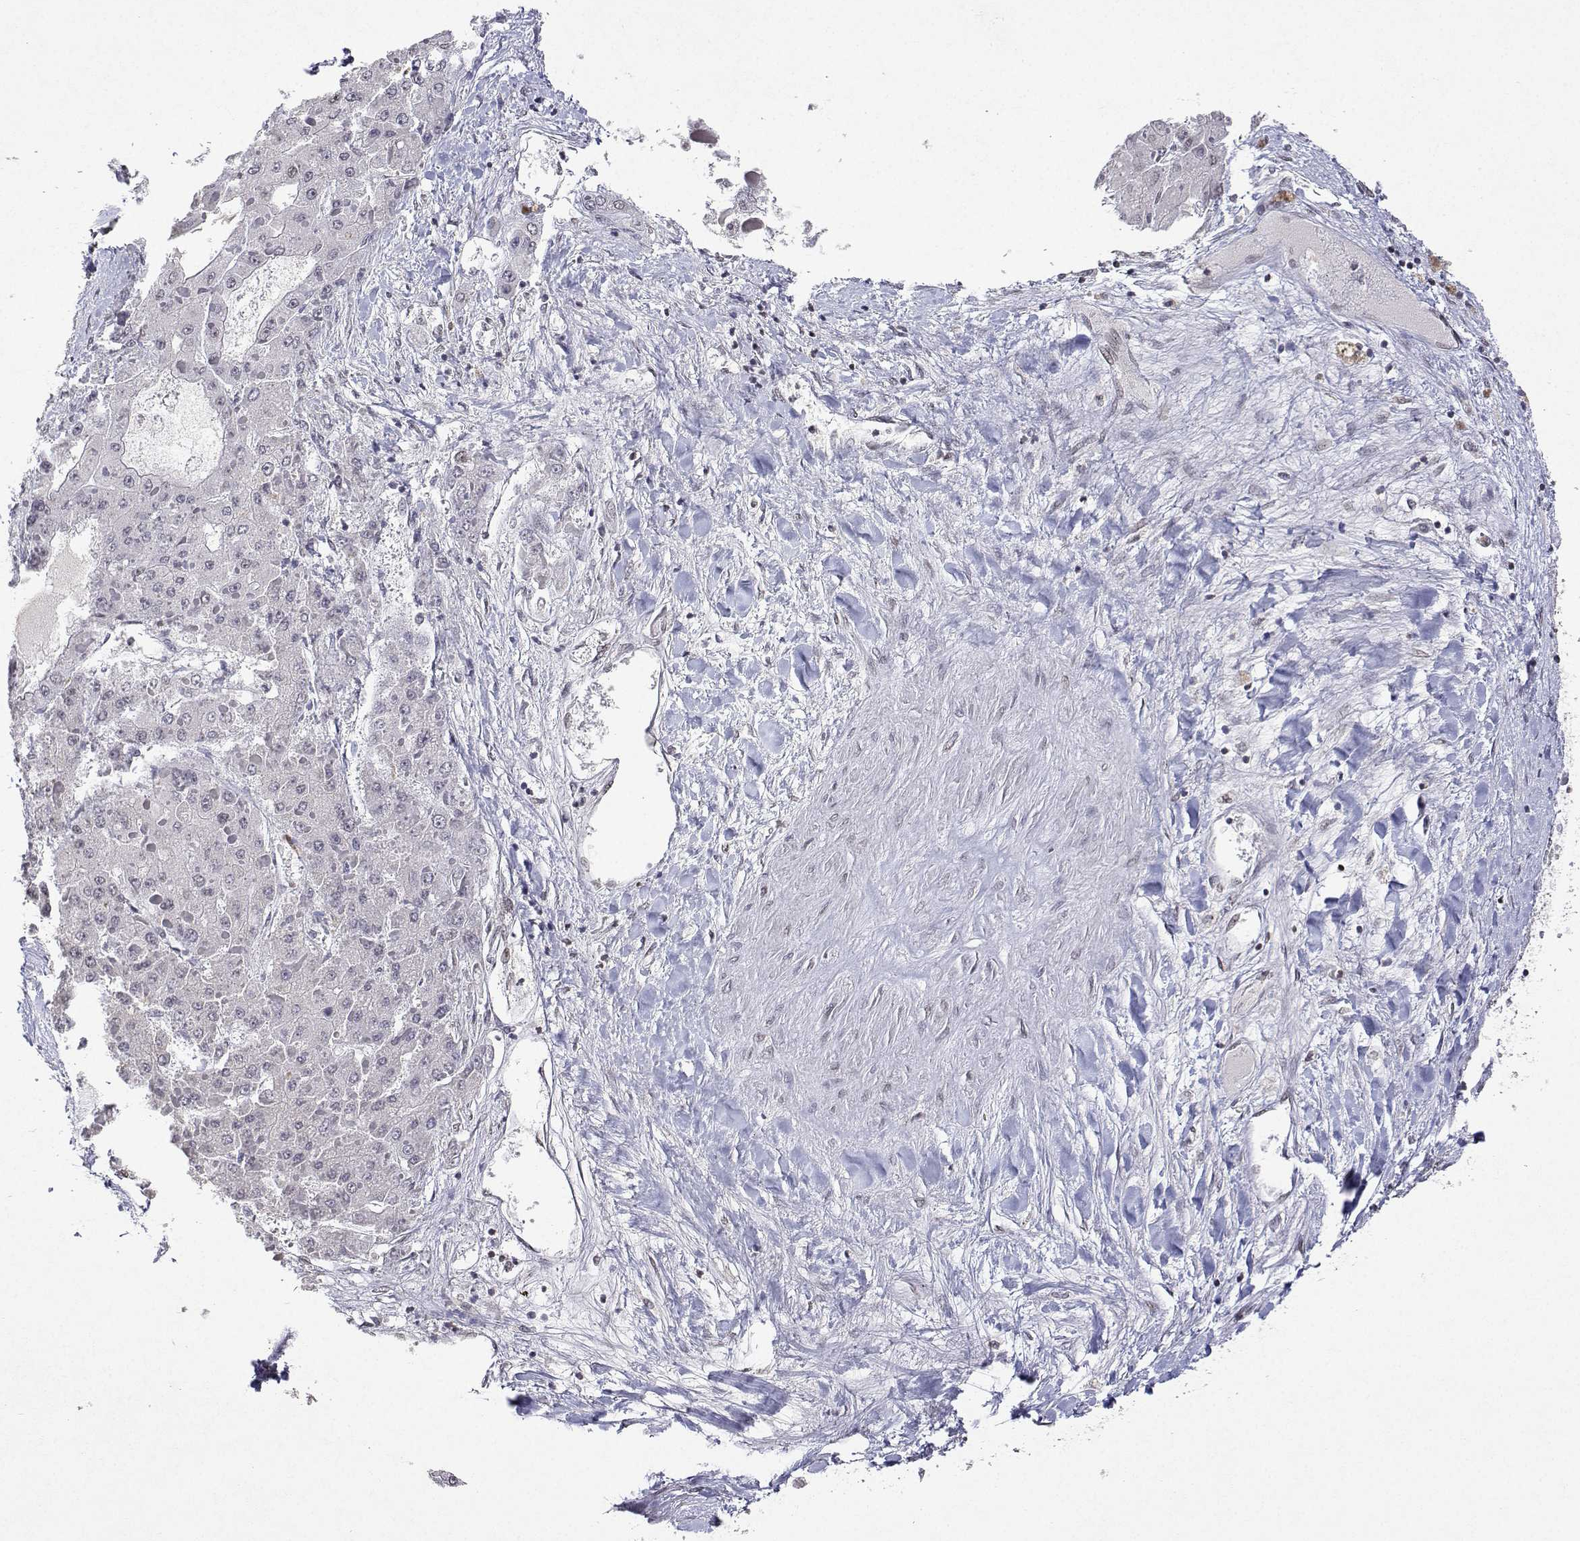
{"staining": {"intensity": "negative", "quantity": "none", "location": "none"}, "tissue": "liver cancer", "cell_type": "Tumor cells", "image_type": "cancer", "snomed": [{"axis": "morphology", "description": "Carcinoma, Hepatocellular, NOS"}, {"axis": "topography", "description": "Liver"}], "caption": "Protein analysis of hepatocellular carcinoma (liver) demonstrates no significant expression in tumor cells.", "gene": "XPC", "patient": {"sex": "female", "age": 73}}